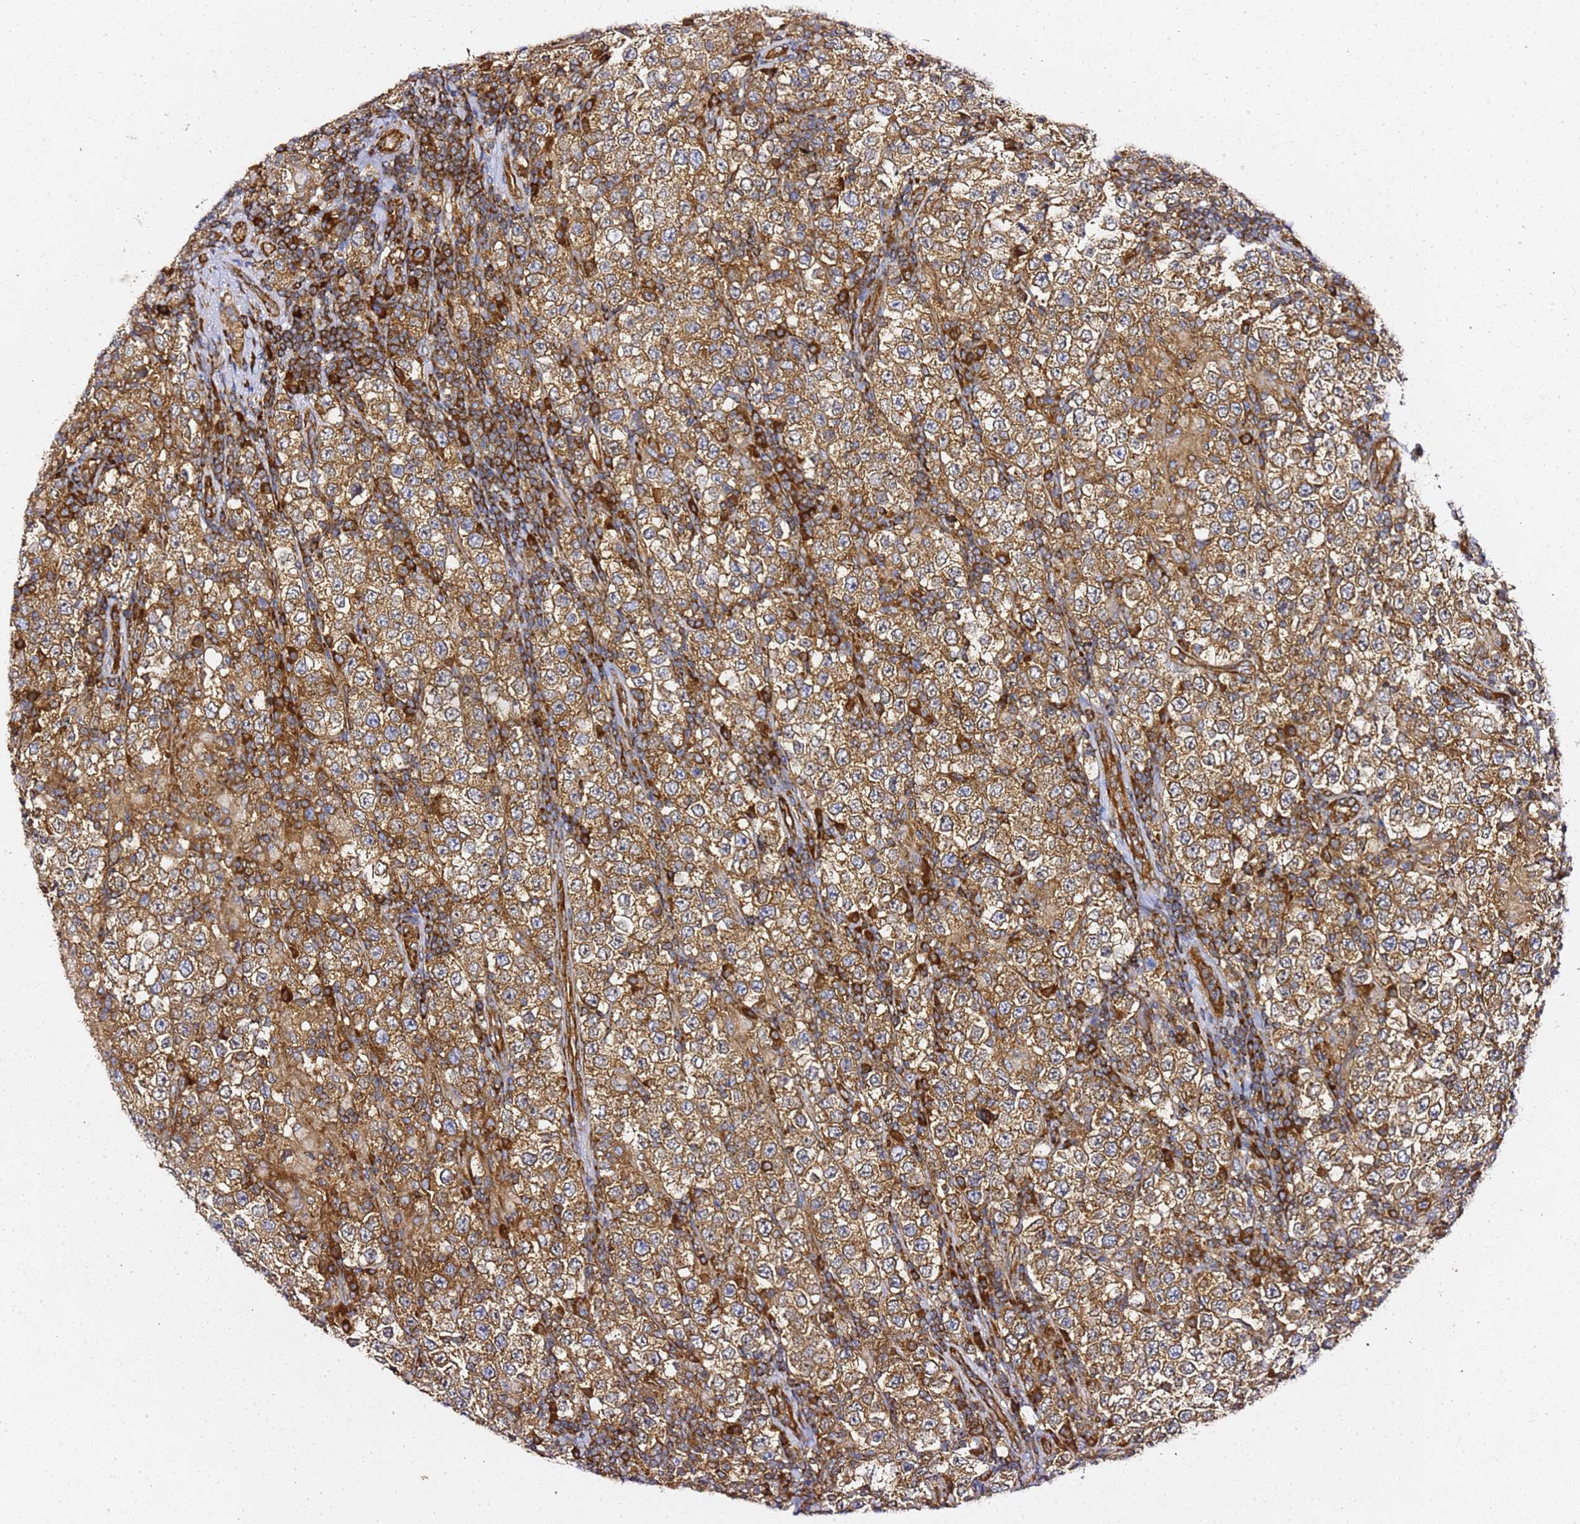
{"staining": {"intensity": "strong", "quantity": ">75%", "location": "cytoplasmic/membranous"}, "tissue": "testis cancer", "cell_type": "Tumor cells", "image_type": "cancer", "snomed": [{"axis": "morphology", "description": "Normal tissue, NOS"}, {"axis": "morphology", "description": "Urothelial carcinoma, High grade"}, {"axis": "morphology", "description": "Seminoma, NOS"}, {"axis": "morphology", "description": "Carcinoma, Embryonal, NOS"}, {"axis": "topography", "description": "Urinary bladder"}, {"axis": "topography", "description": "Testis"}], "caption": "Human testis cancer (seminoma) stained for a protein (brown) demonstrates strong cytoplasmic/membranous positive positivity in about >75% of tumor cells.", "gene": "TPST1", "patient": {"sex": "male", "age": 41}}